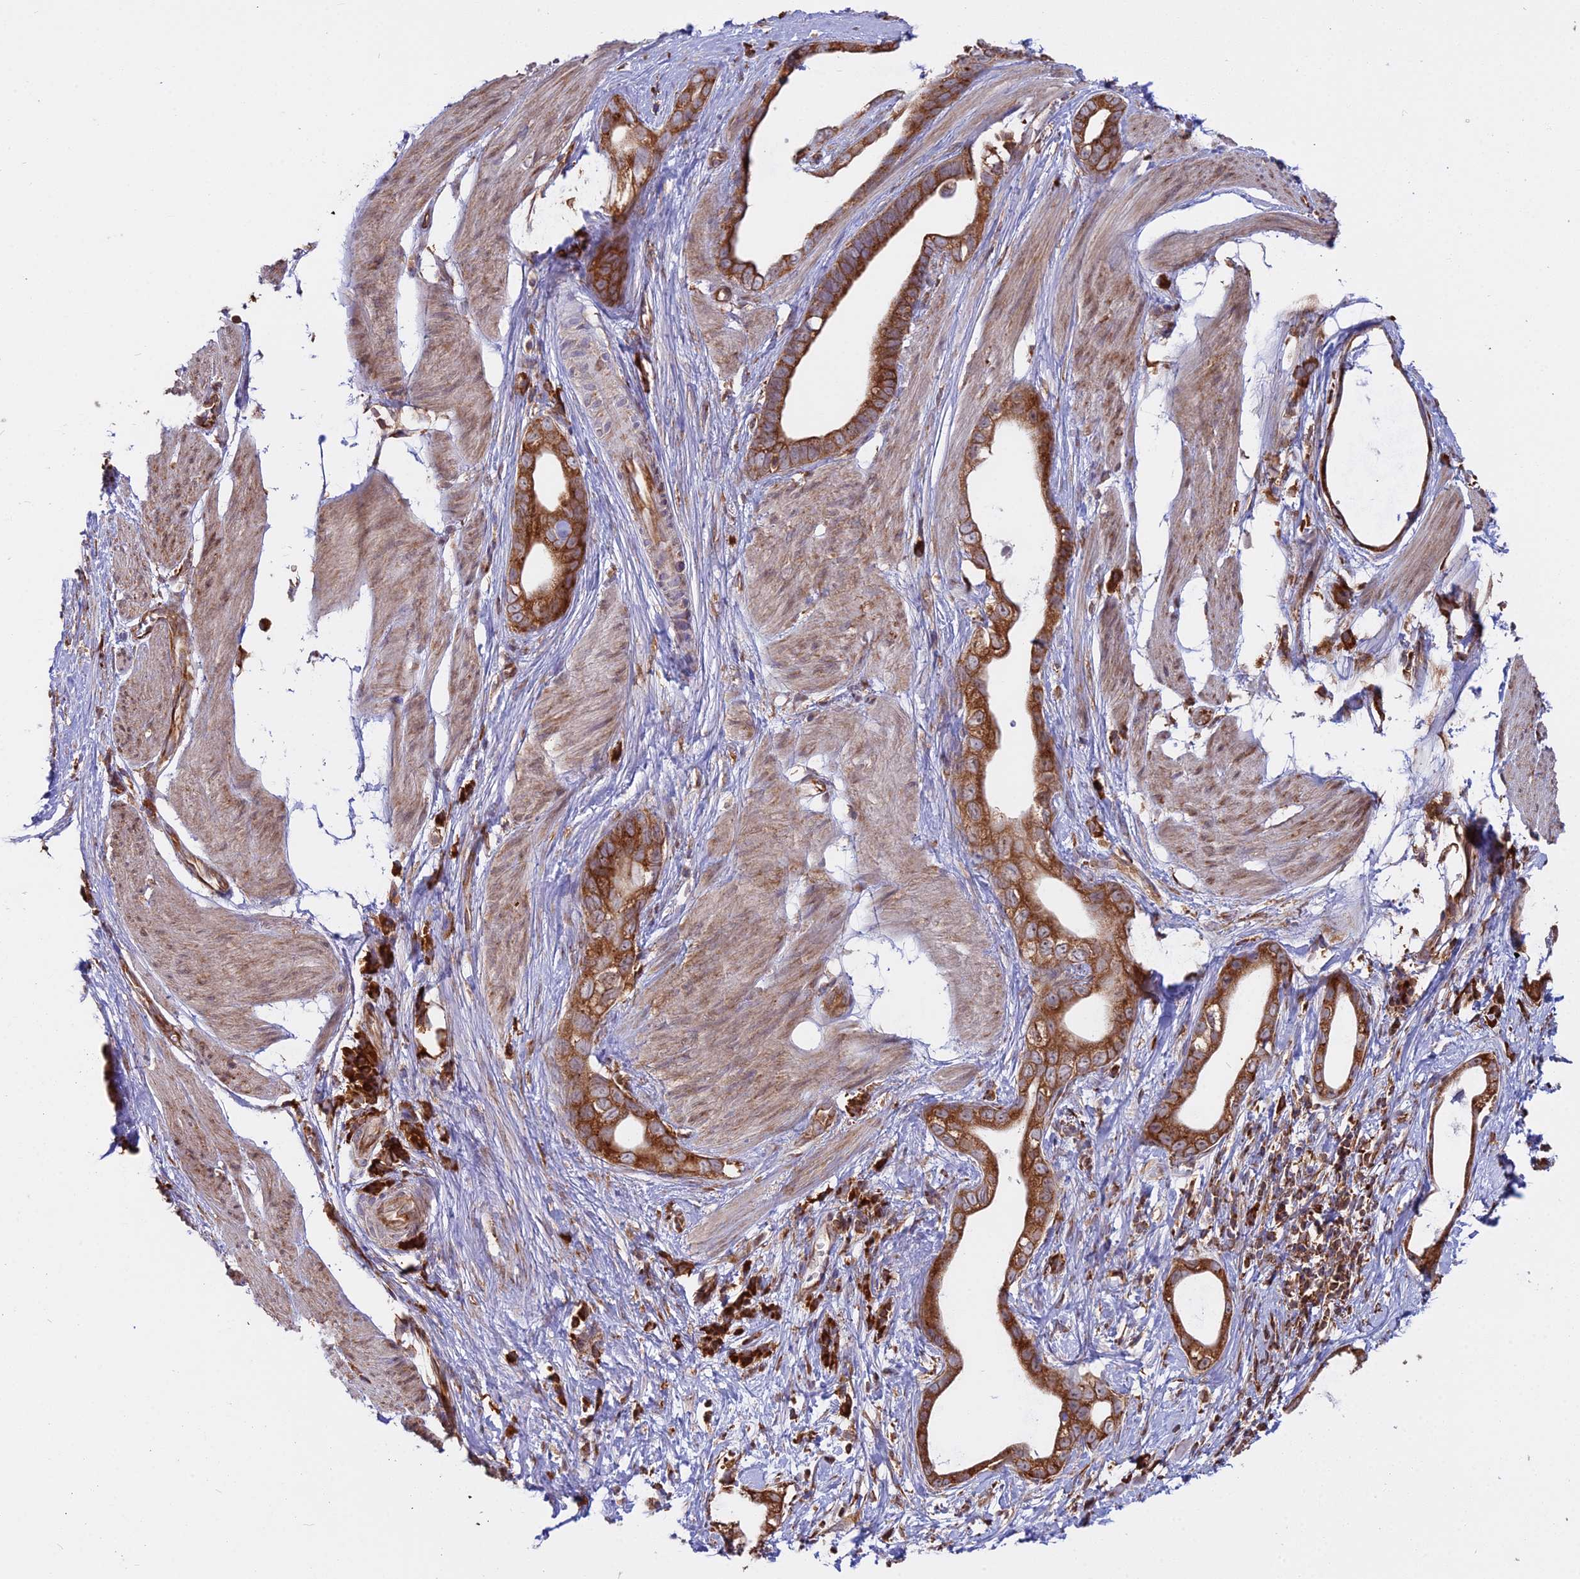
{"staining": {"intensity": "strong", "quantity": ">75%", "location": "cytoplasmic/membranous"}, "tissue": "stomach cancer", "cell_type": "Tumor cells", "image_type": "cancer", "snomed": [{"axis": "morphology", "description": "Adenocarcinoma, NOS"}, {"axis": "topography", "description": "Stomach"}], "caption": "A photomicrograph showing strong cytoplasmic/membranous staining in about >75% of tumor cells in stomach cancer, as visualized by brown immunohistochemical staining.", "gene": "RPL26", "patient": {"sex": "male", "age": 55}}